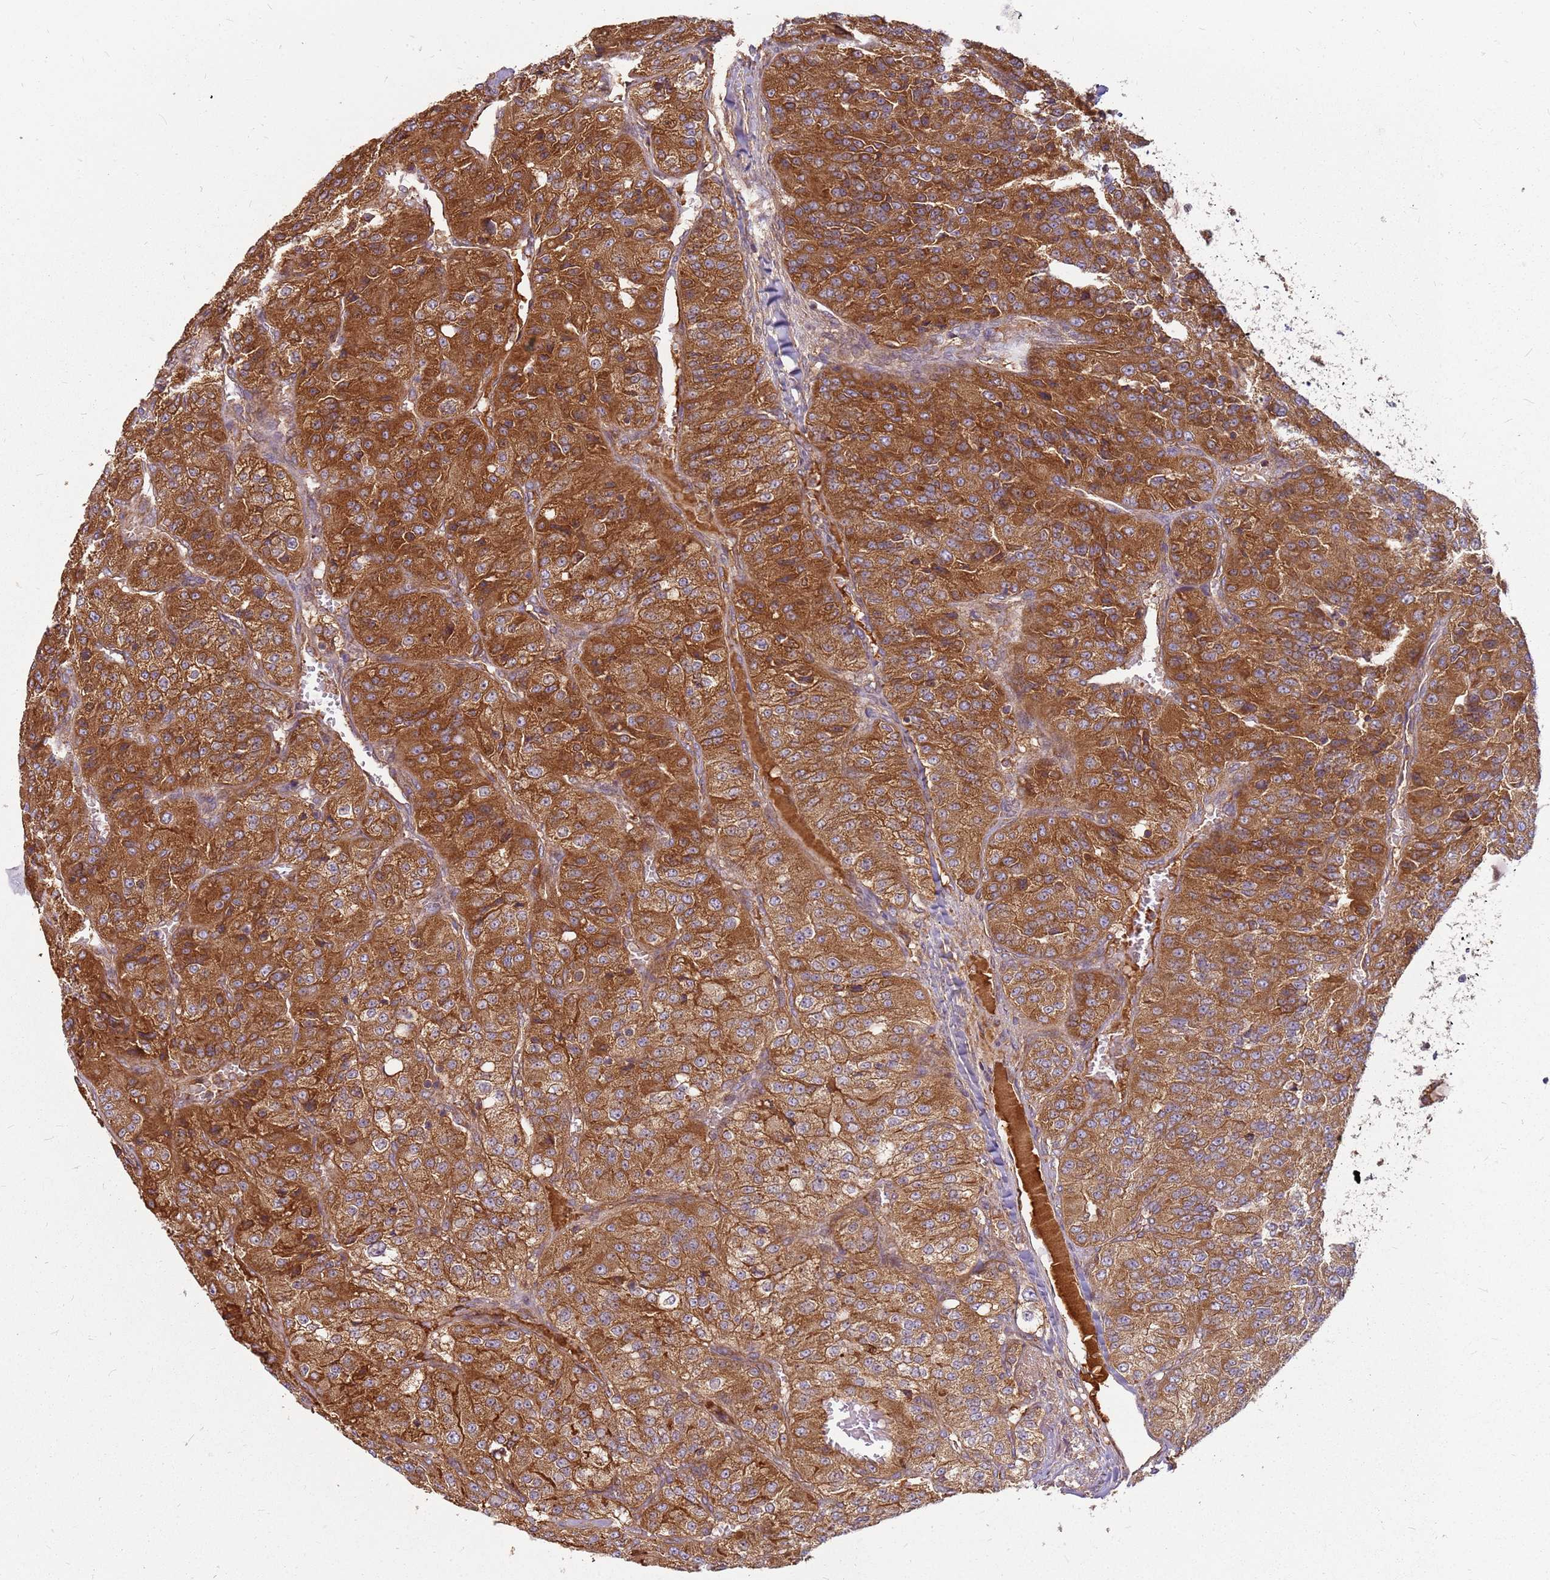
{"staining": {"intensity": "strong", "quantity": ">75%", "location": "cytoplasmic/membranous"}, "tissue": "renal cancer", "cell_type": "Tumor cells", "image_type": "cancer", "snomed": [{"axis": "morphology", "description": "Adenocarcinoma, NOS"}, {"axis": "topography", "description": "Kidney"}], "caption": "The immunohistochemical stain highlights strong cytoplasmic/membranous expression in tumor cells of renal adenocarcinoma tissue. Using DAB (brown) and hematoxylin (blue) stains, captured at high magnification using brightfield microscopy.", "gene": "CCDC159", "patient": {"sex": "female", "age": 63}}